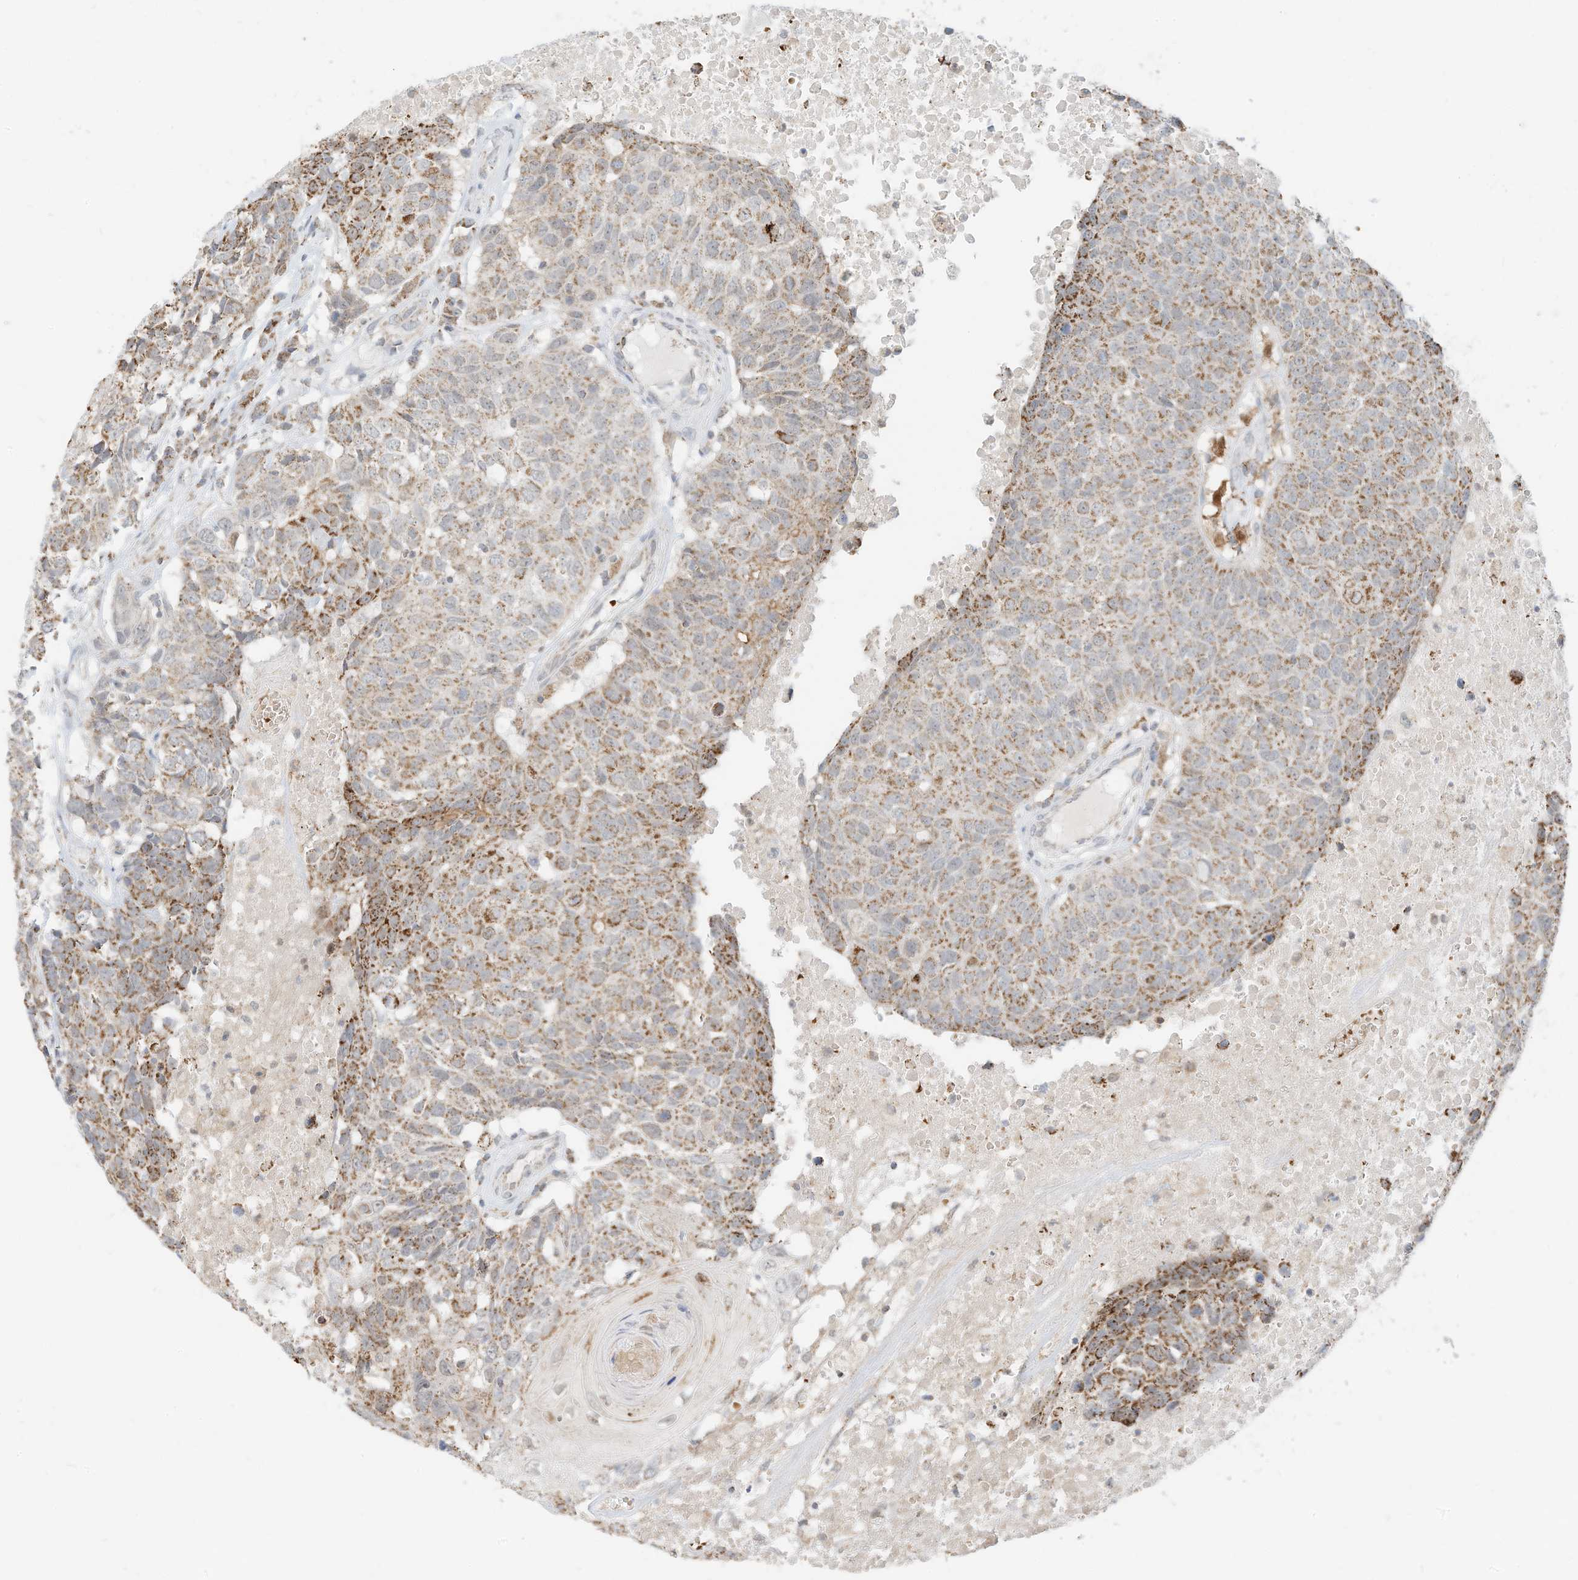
{"staining": {"intensity": "moderate", "quantity": ">75%", "location": "cytoplasmic/membranous"}, "tissue": "head and neck cancer", "cell_type": "Tumor cells", "image_type": "cancer", "snomed": [{"axis": "morphology", "description": "Squamous cell carcinoma, NOS"}, {"axis": "topography", "description": "Head-Neck"}], "caption": "A medium amount of moderate cytoplasmic/membranous positivity is present in approximately >75% of tumor cells in head and neck squamous cell carcinoma tissue. Immunohistochemistry (ihc) stains the protein of interest in brown and the nuclei are stained blue.", "gene": "MTUS2", "patient": {"sex": "male", "age": 66}}